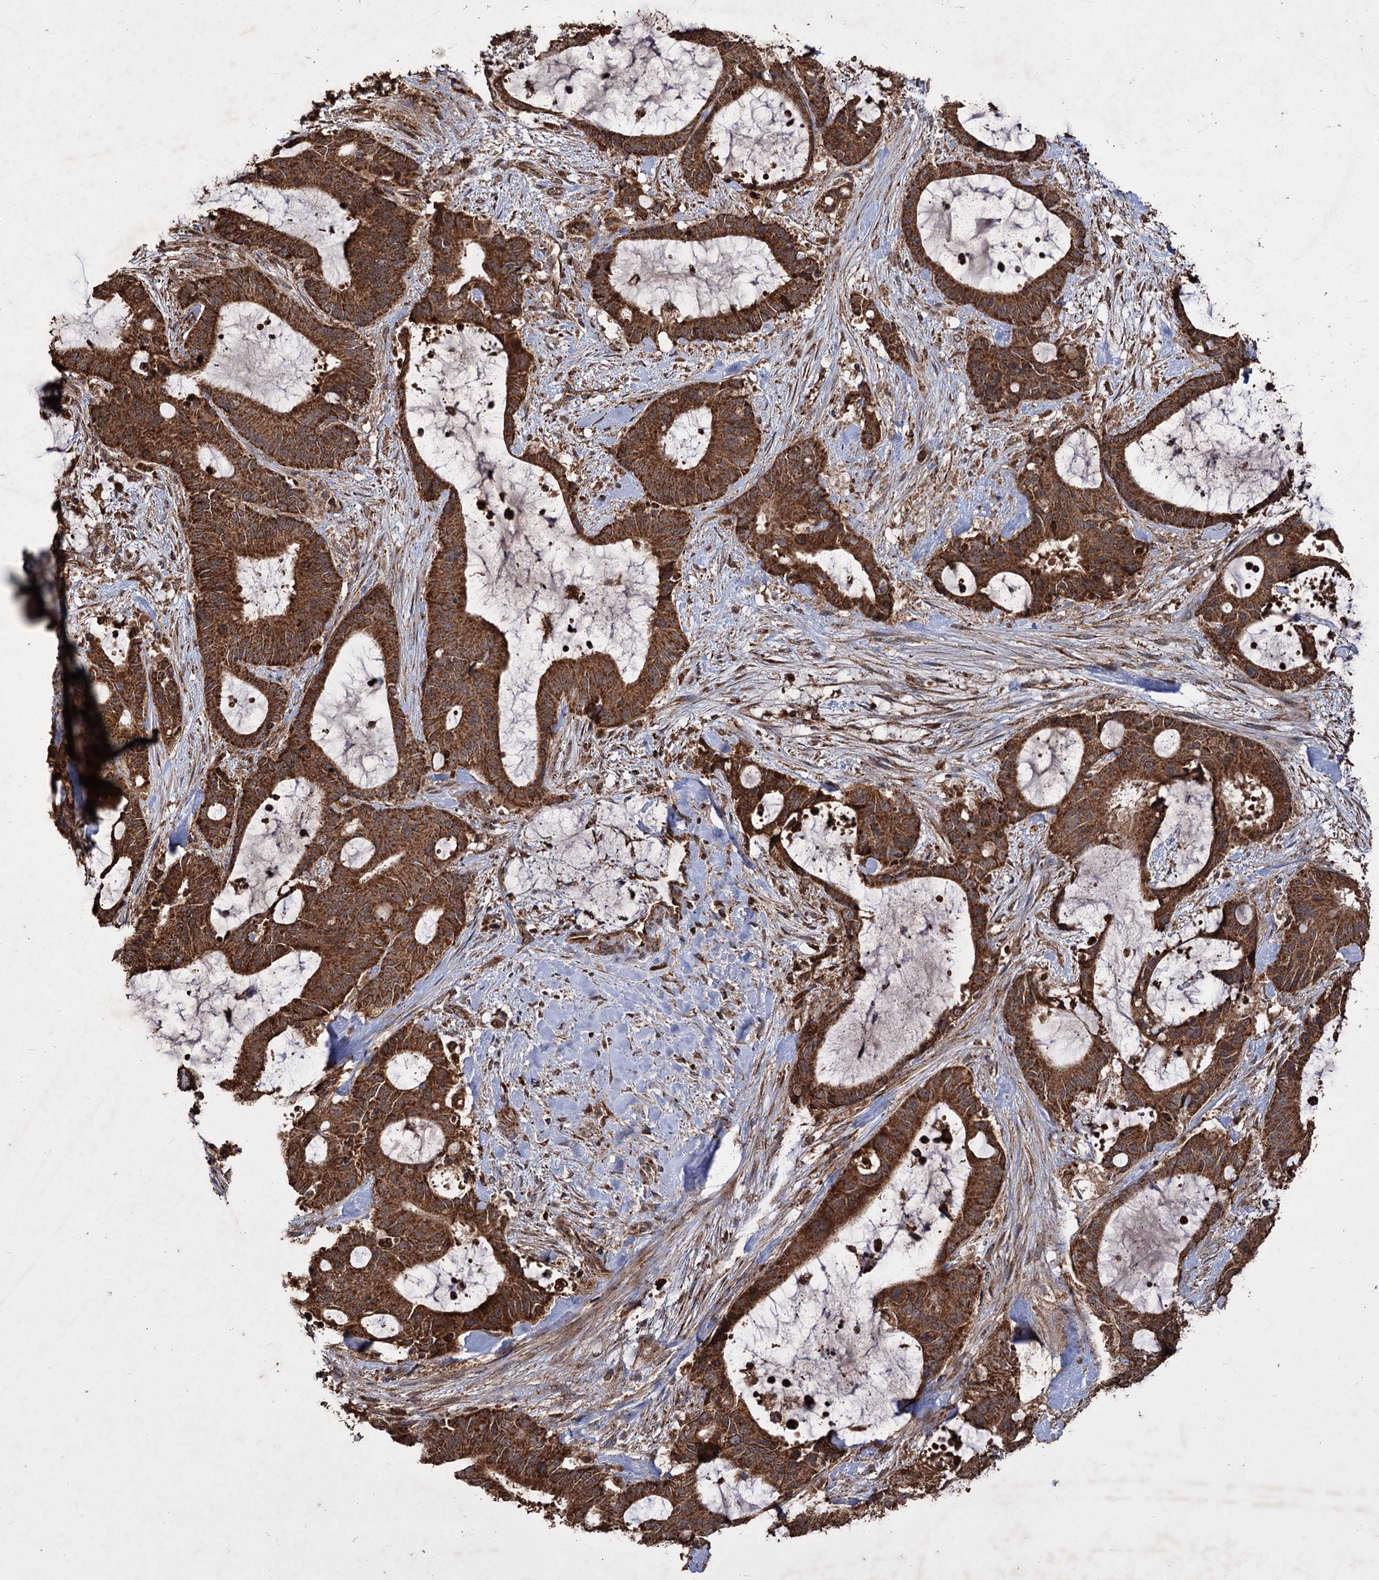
{"staining": {"intensity": "strong", "quantity": ">75%", "location": "cytoplasmic/membranous"}, "tissue": "liver cancer", "cell_type": "Tumor cells", "image_type": "cancer", "snomed": [{"axis": "morphology", "description": "Normal tissue, NOS"}, {"axis": "morphology", "description": "Cholangiocarcinoma"}, {"axis": "topography", "description": "Liver"}, {"axis": "topography", "description": "Peripheral nerve tissue"}], "caption": "Protein staining of liver cholangiocarcinoma tissue demonstrates strong cytoplasmic/membranous expression in about >75% of tumor cells.", "gene": "IPO4", "patient": {"sex": "female", "age": 73}}